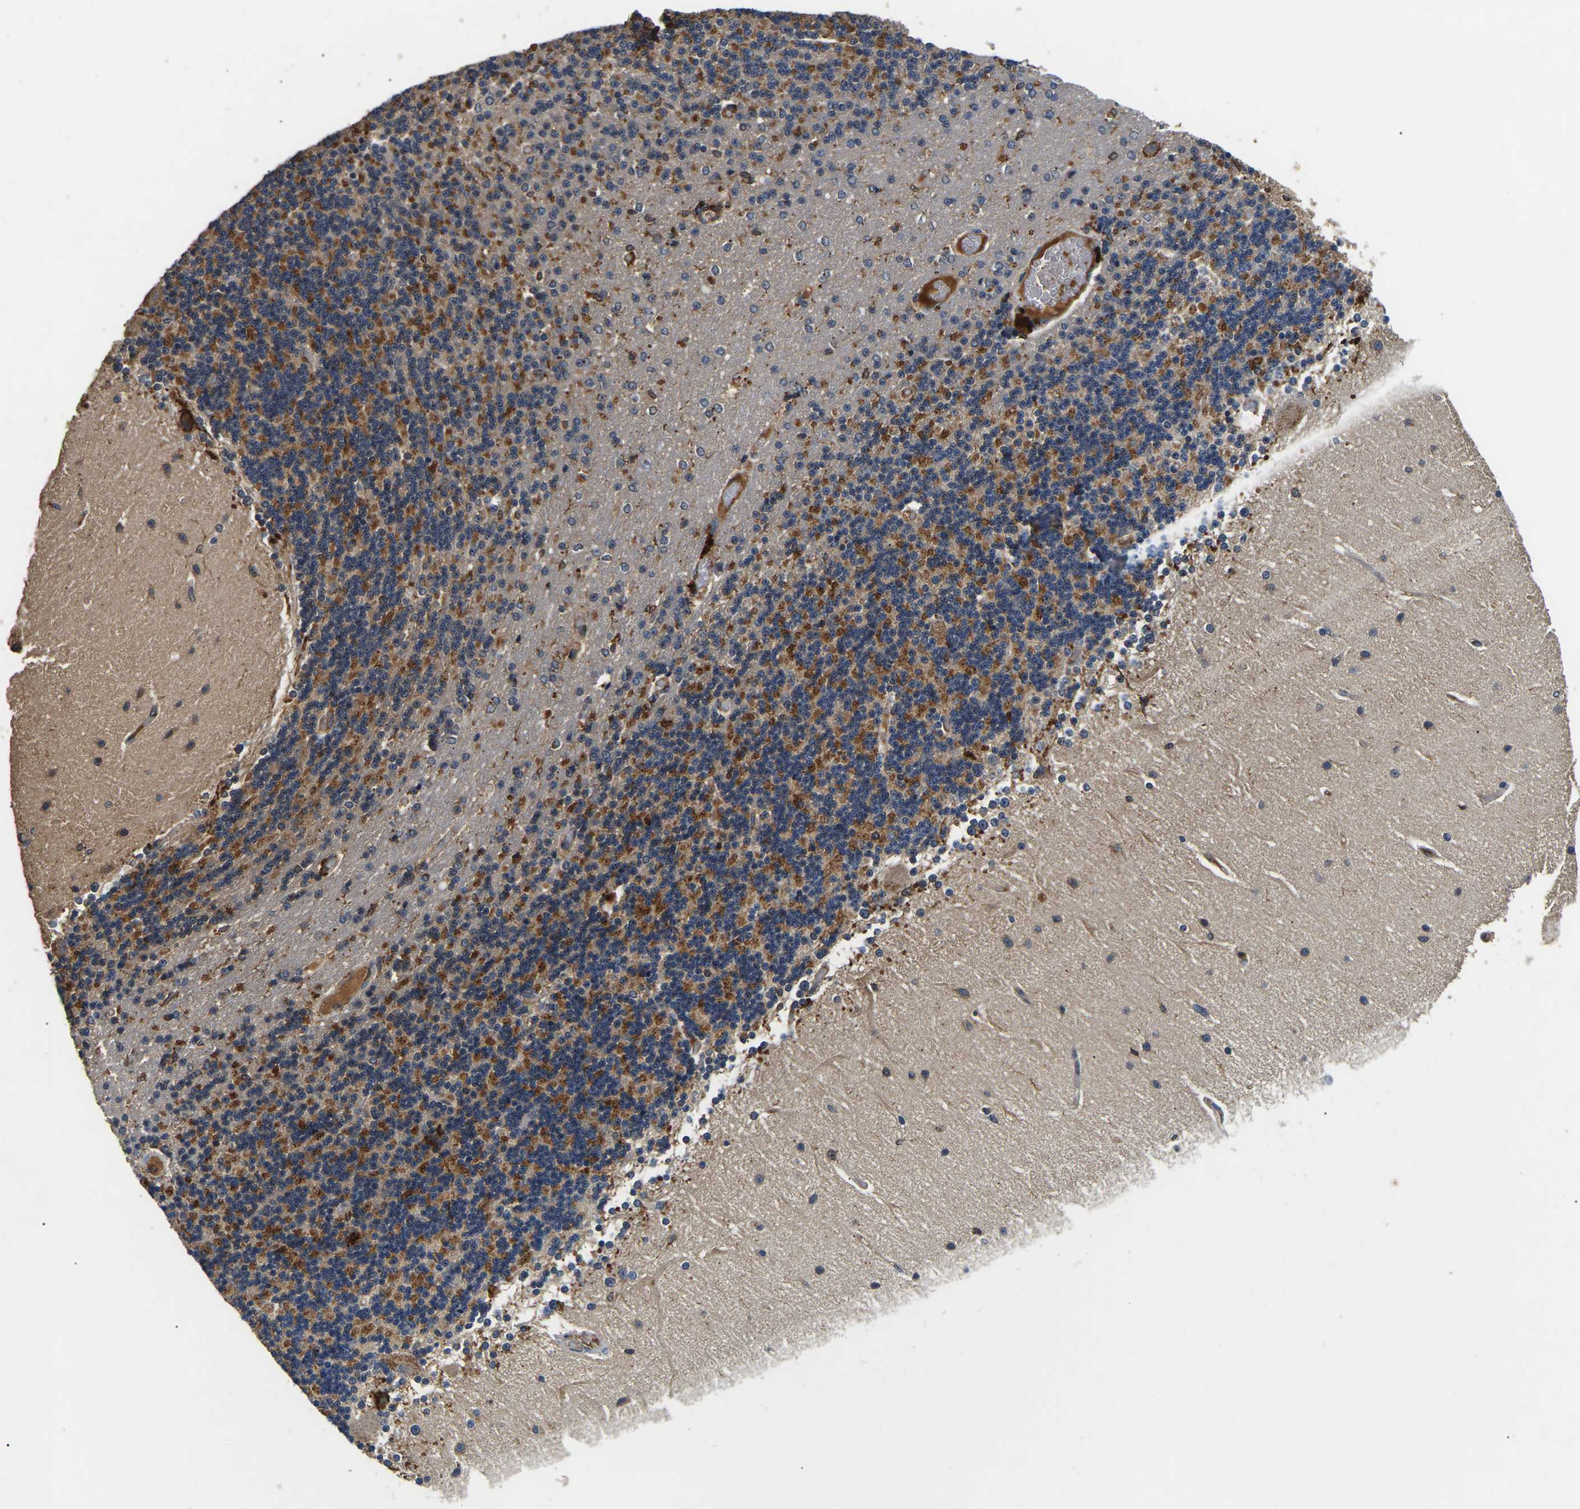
{"staining": {"intensity": "strong", "quantity": "25%-75%", "location": "cytoplasmic/membranous"}, "tissue": "cerebellum", "cell_type": "Cells in granular layer", "image_type": "normal", "snomed": [{"axis": "morphology", "description": "Normal tissue, NOS"}, {"axis": "topography", "description": "Cerebellum"}], "caption": "DAB immunohistochemical staining of benign cerebellum shows strong cytoplasmic/membranous protein staining in about 25%-75% of cells in granular layer. Nuclei are stained in blue.", "gene": "SMPD2", "patient": {"sex": "female", "age": 54}}